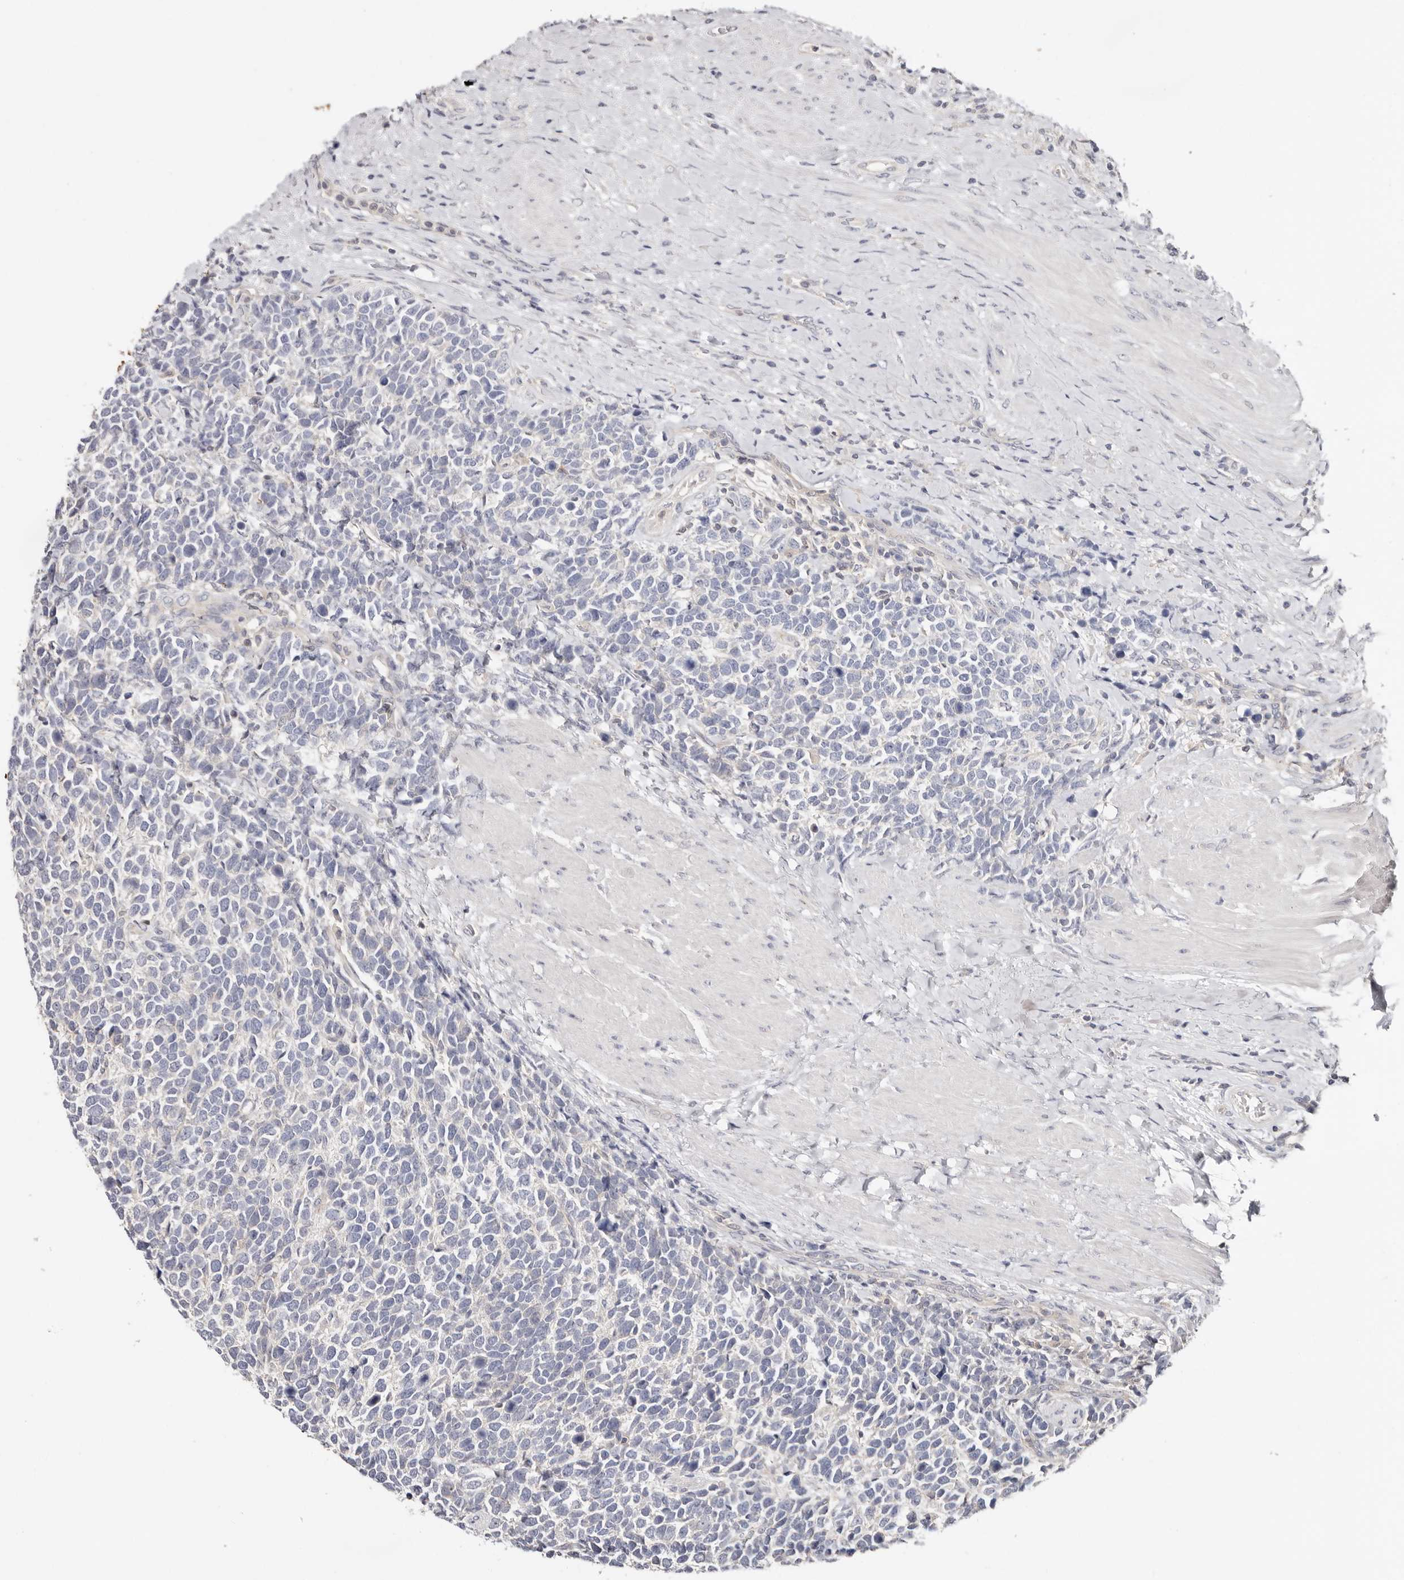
{"staining": {"intensity": "negative", "quantity": "none", "location": "none"}, "tissue": "urothelial cancer", "cell_type": "Tumor cells", "image_type": "cancer", "snomed": [{"axis": "morphology", "description": "Urothelial carcinoma, High grade"}, {"axis": "topography", "description": "Urinary bladder"}], "caption": "This image is of urothelial cancer stained with immunohistochemistry to label a protein in brown with the nuclei are counter-stained blue. There is no expression in tumor cells.", "gene": "S100A14", "patient": {"sex": "female", "age": 82}}